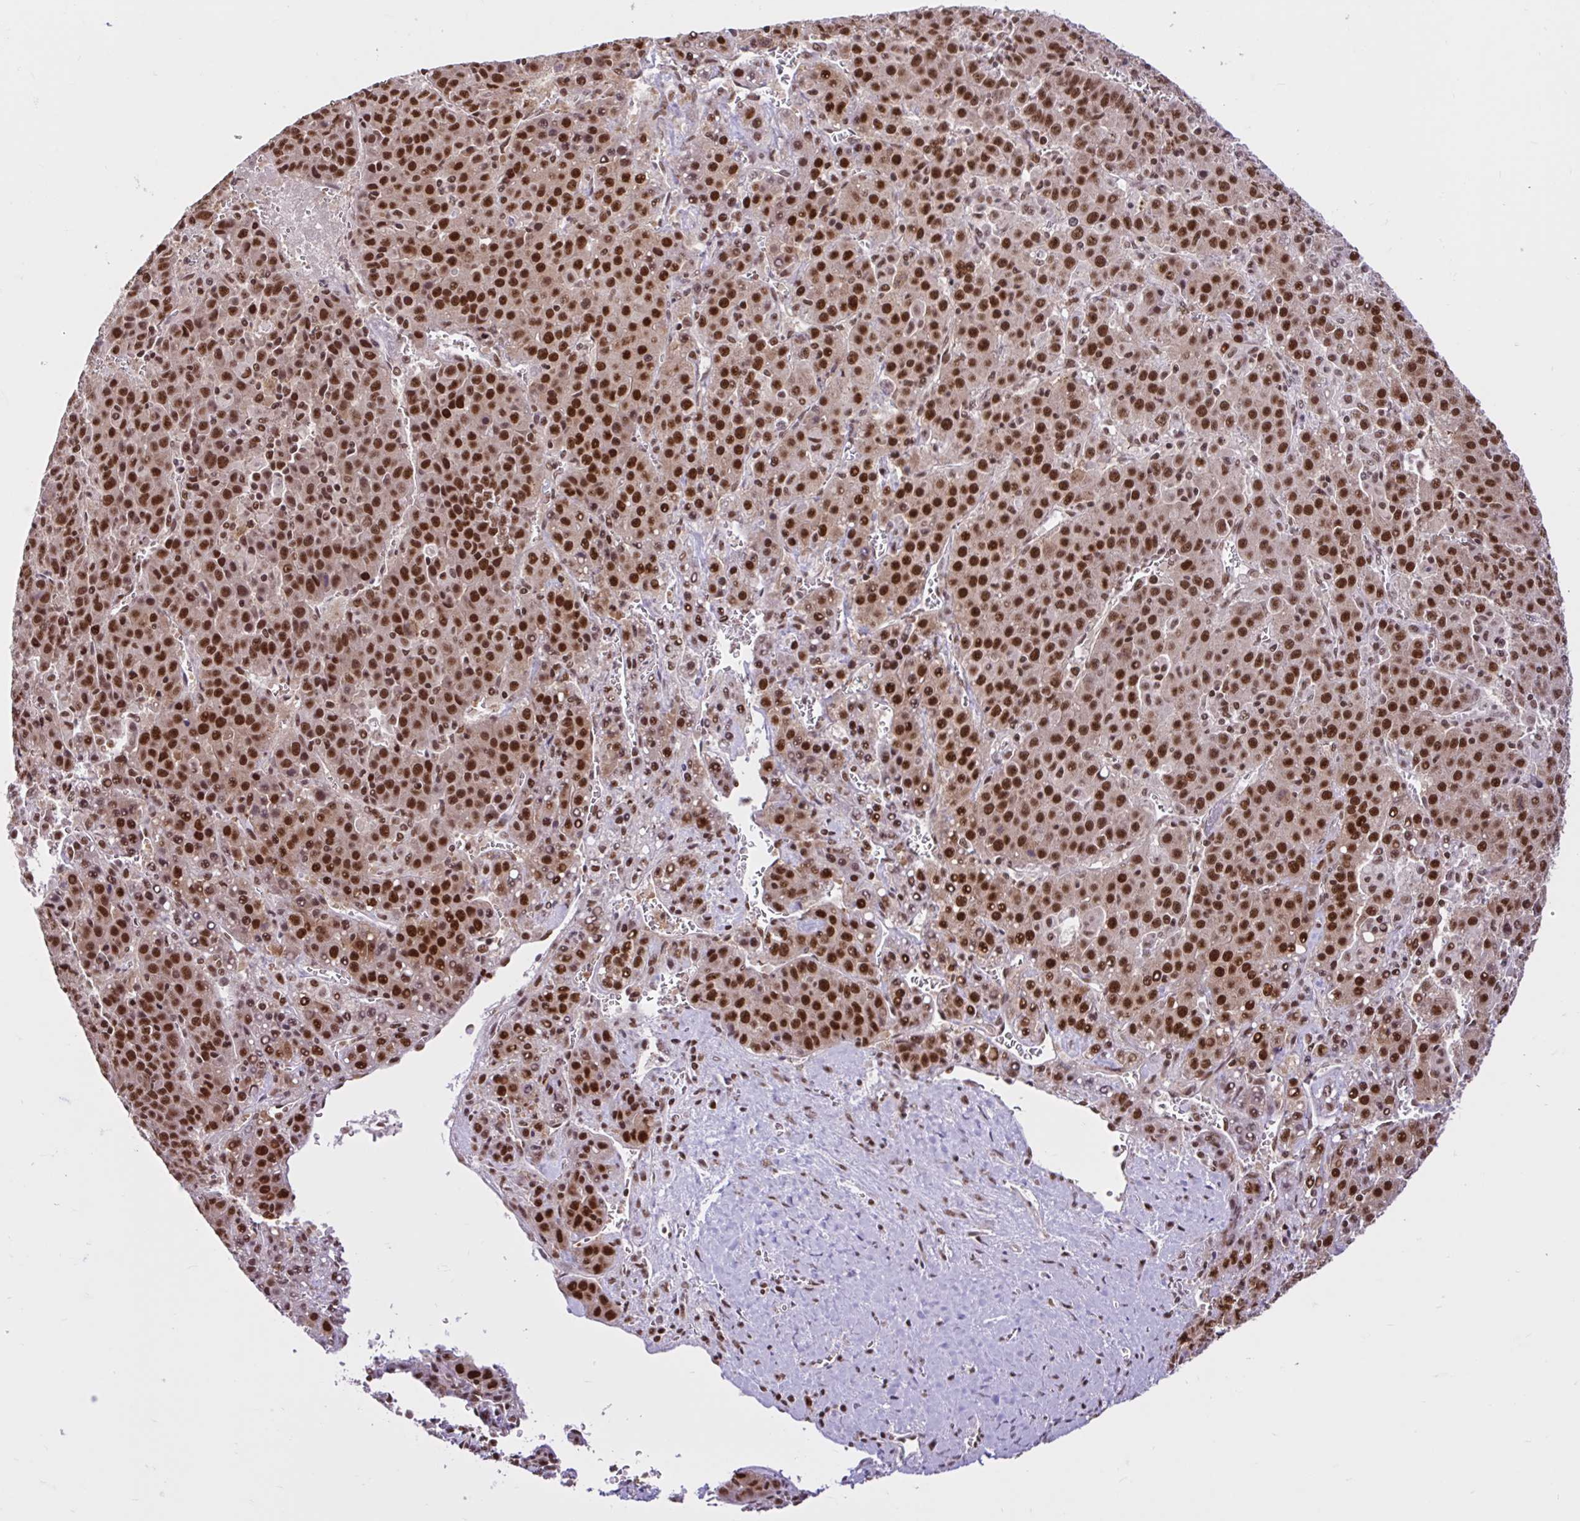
{"staining": {"intensity": "strong", "quantity": ">75%", "location": "nuclear"}, "tissue": "liver cancer", "cell_type": "Tumor cells", "image_type": "cancer", "snomed": [{"axis": "morphology", "description": "Carcinoma, Hepatocellular, NOS"}, {"axis": "topography", "description": "Liver"}], "caption": "Immunohistochemistry (IHC) of human hepatocellular carcinoma (liver) demonstrates high levels of strong nuclear positivity in about >75% of tumor cells.", "gene": "CCDC12", "patient": {"sex": "female", "age": 53}}